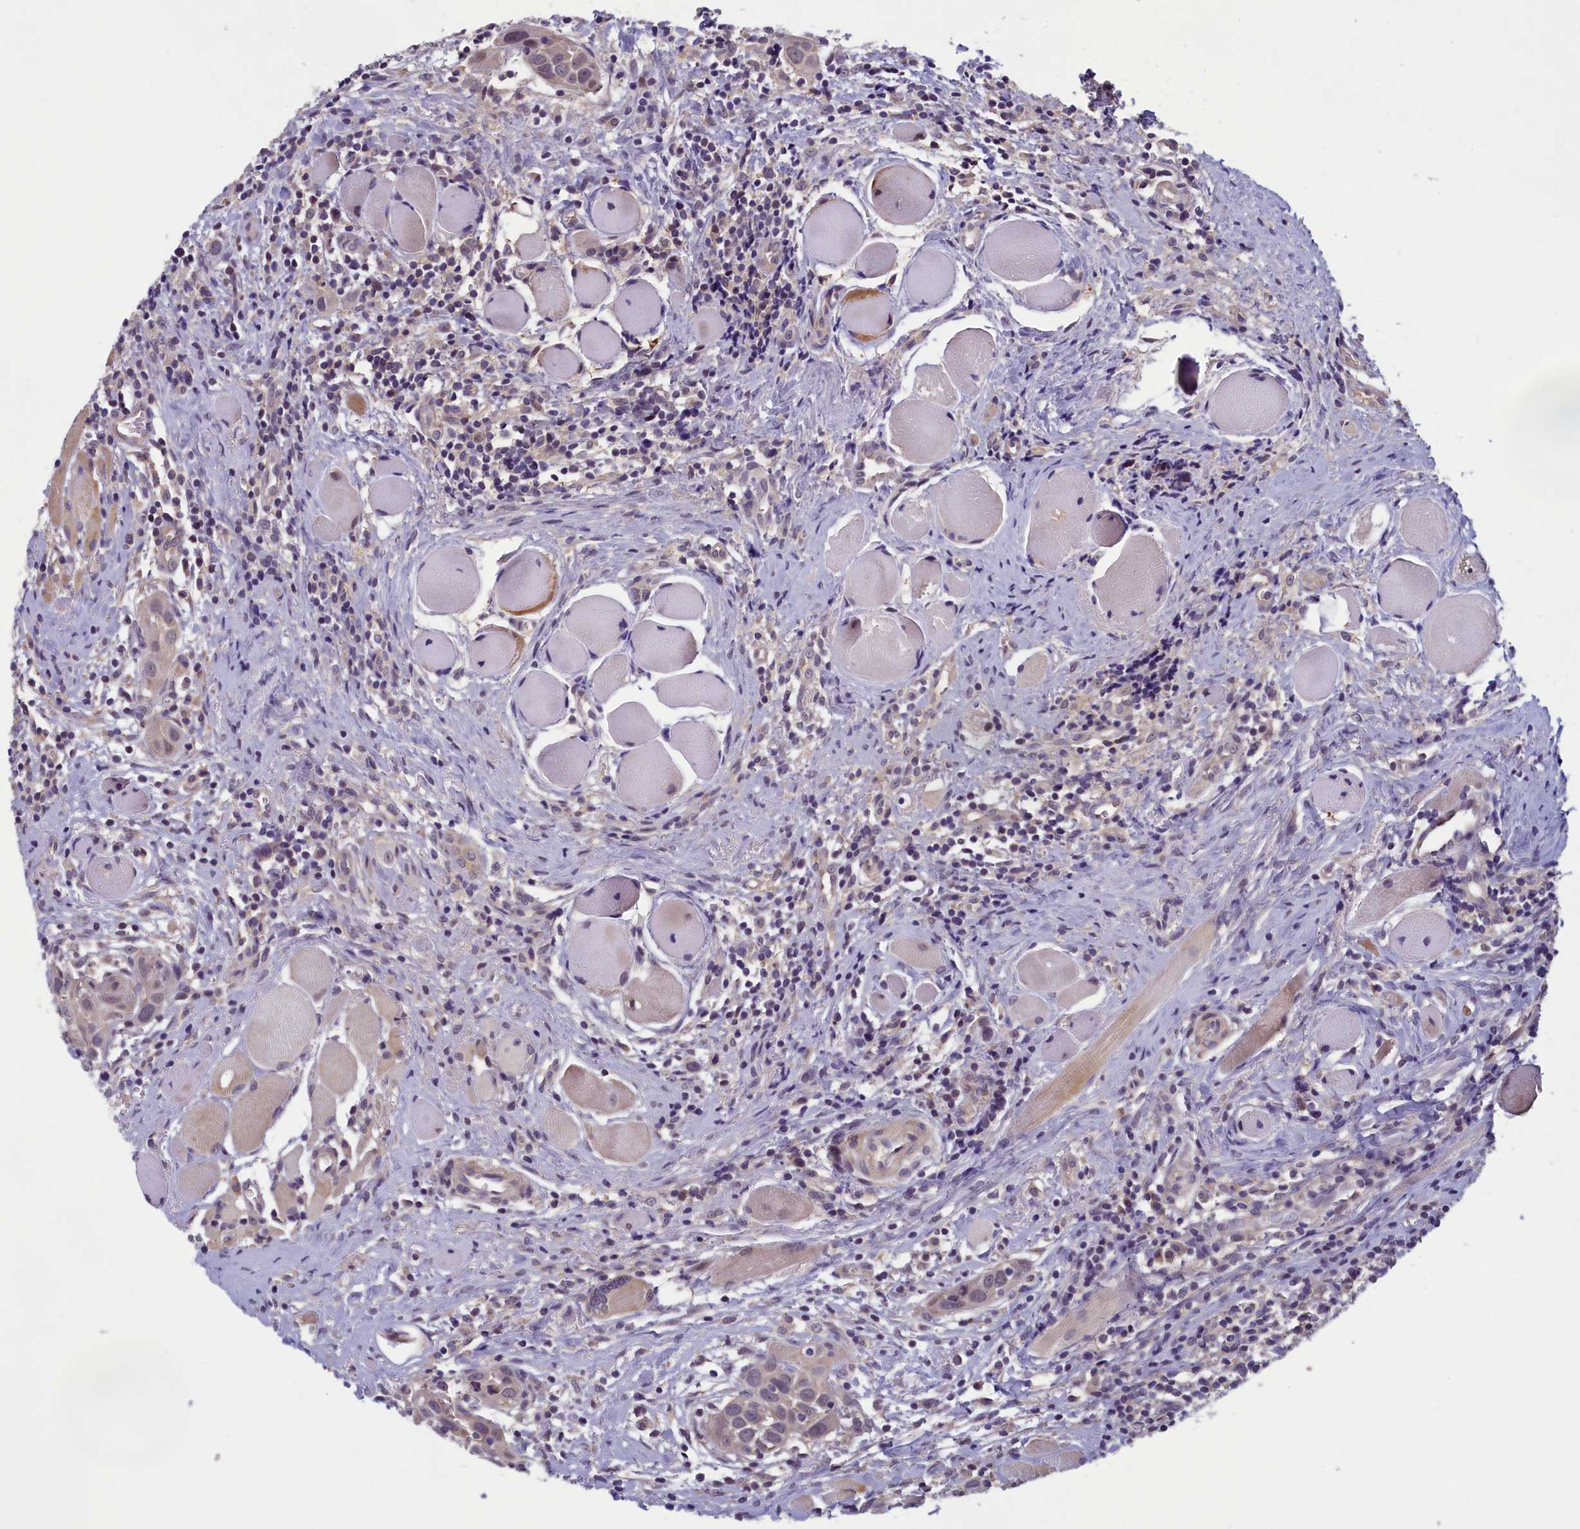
{"staining": {"intensity": "weak", "quantity": "<25%", "location": "cytoplasmic/membranous"}, "tissue": "head and neck cancer", "cell_type": "Tumor cells", "image_type": "cancer", "snomed": [{"axis": "morphology", "description": "Squamous cell carcinoma, NOS"}, {"axis": "topography", "description": "Oral tissue"}, {"axis": "topography", "description": "Head-Neck"}], "caption": "Tumor cells show no significant staining in head and neck cancer.", "gene": "HECA", "patient": {"sex": "female", "age": 50}}